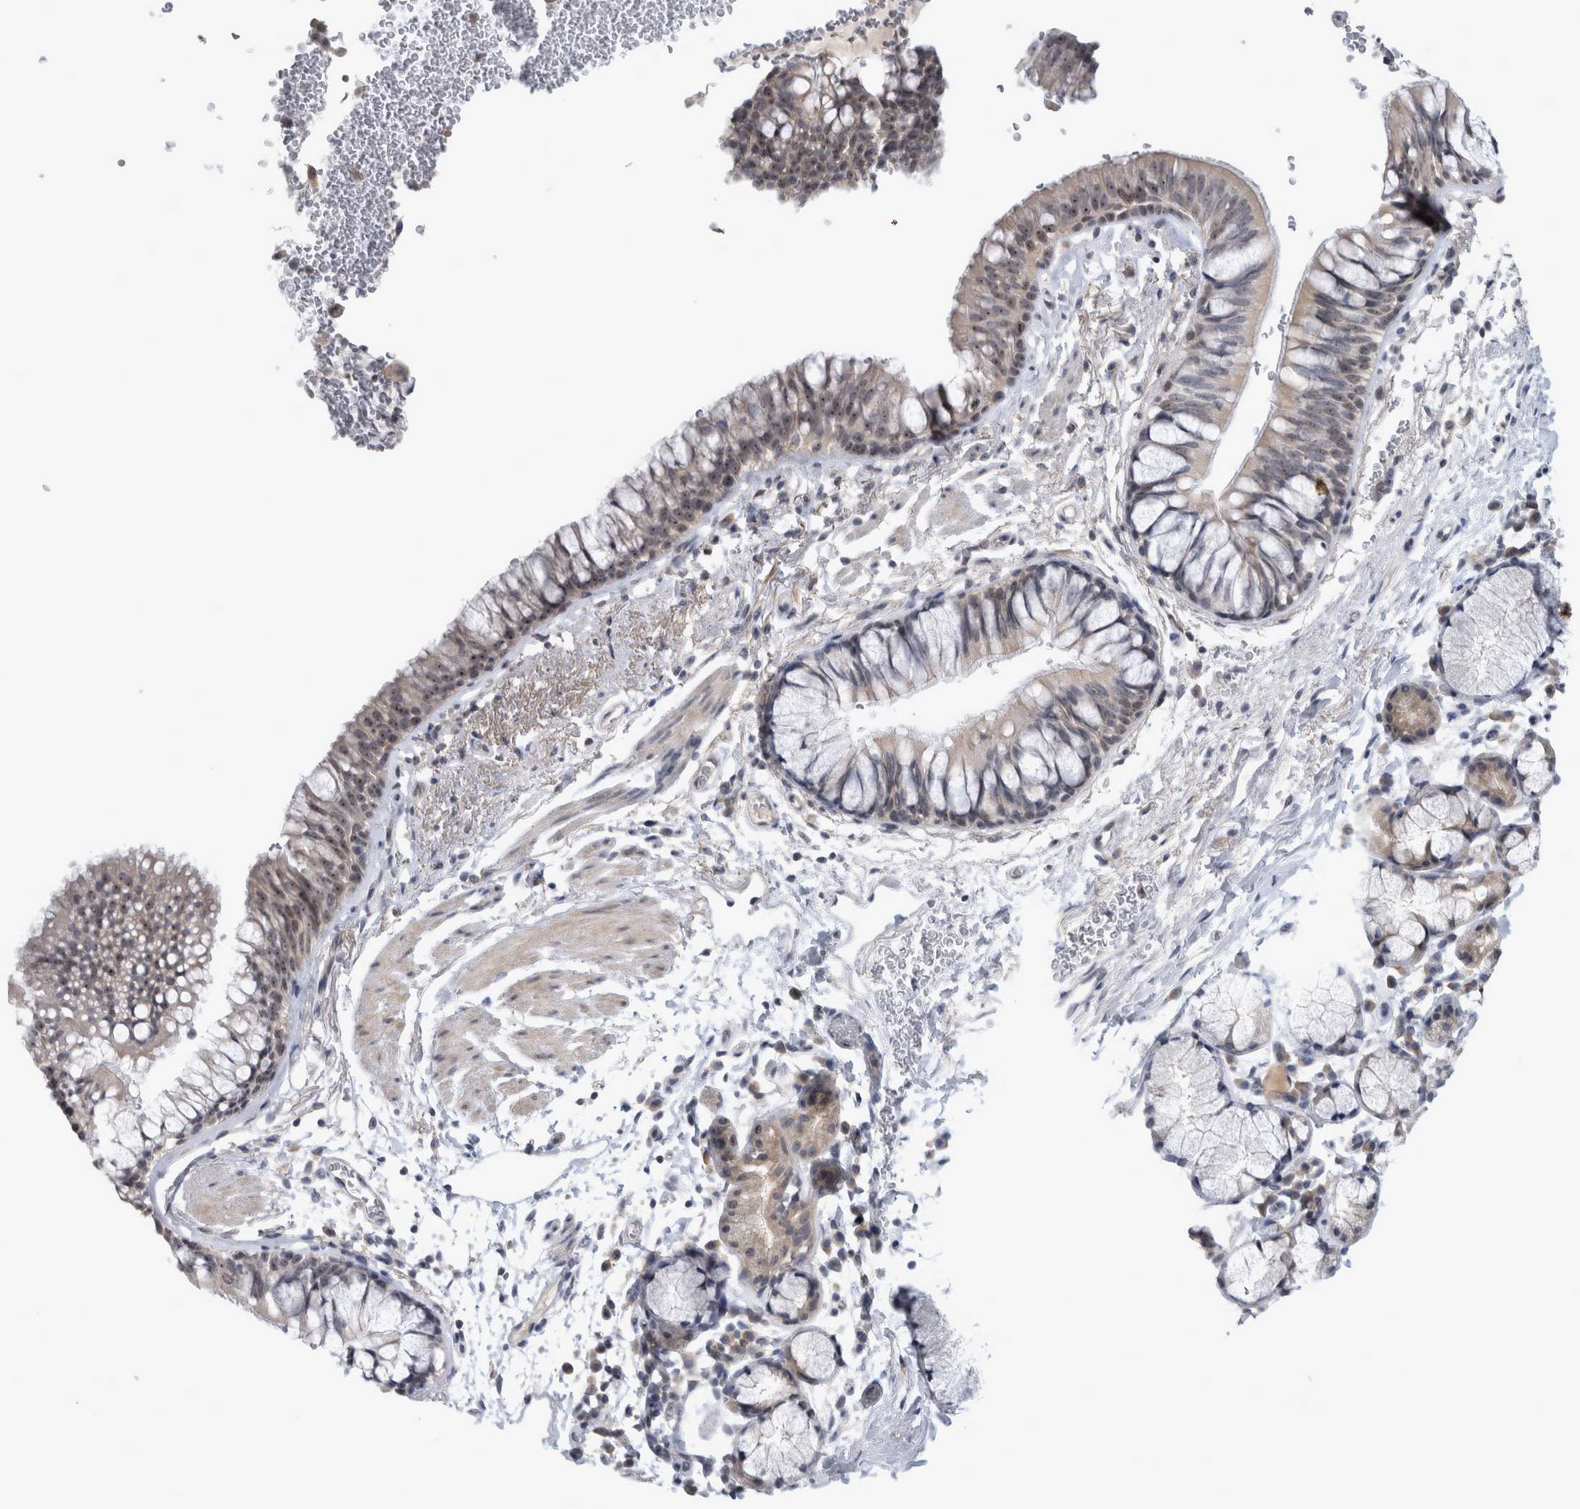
{"staining": {"intensity": "moderate", "quantity": ">75%", "location": "cytoplasmic/membranous,nuclear"}, "tissue": "bronchus", "cell_type": "Respiratory epithelial cells", "image_type": "normal", "snomed": [{"axis": "morphology", "description": "Normal tissue, NOS"}, {"axis": "topography", "description": "Cartilage tissue"}, {"axis": "topography", "description": "Bronchus"}], "caption": "A medium amount of moderate cytoplasmic/membranous,nuclear expression is seen in approximately >75% of respiratory epithelial cells in benign bronchus. The staining was performed using DAB (3,3'-diaminobenzidine) to visualize the protein expression in brown, while the nuclei were stained in blue with hematoxylin (Magnification: 20x).", "gene": "RBM28", "patient": {"sex": "female", "age": 53}}